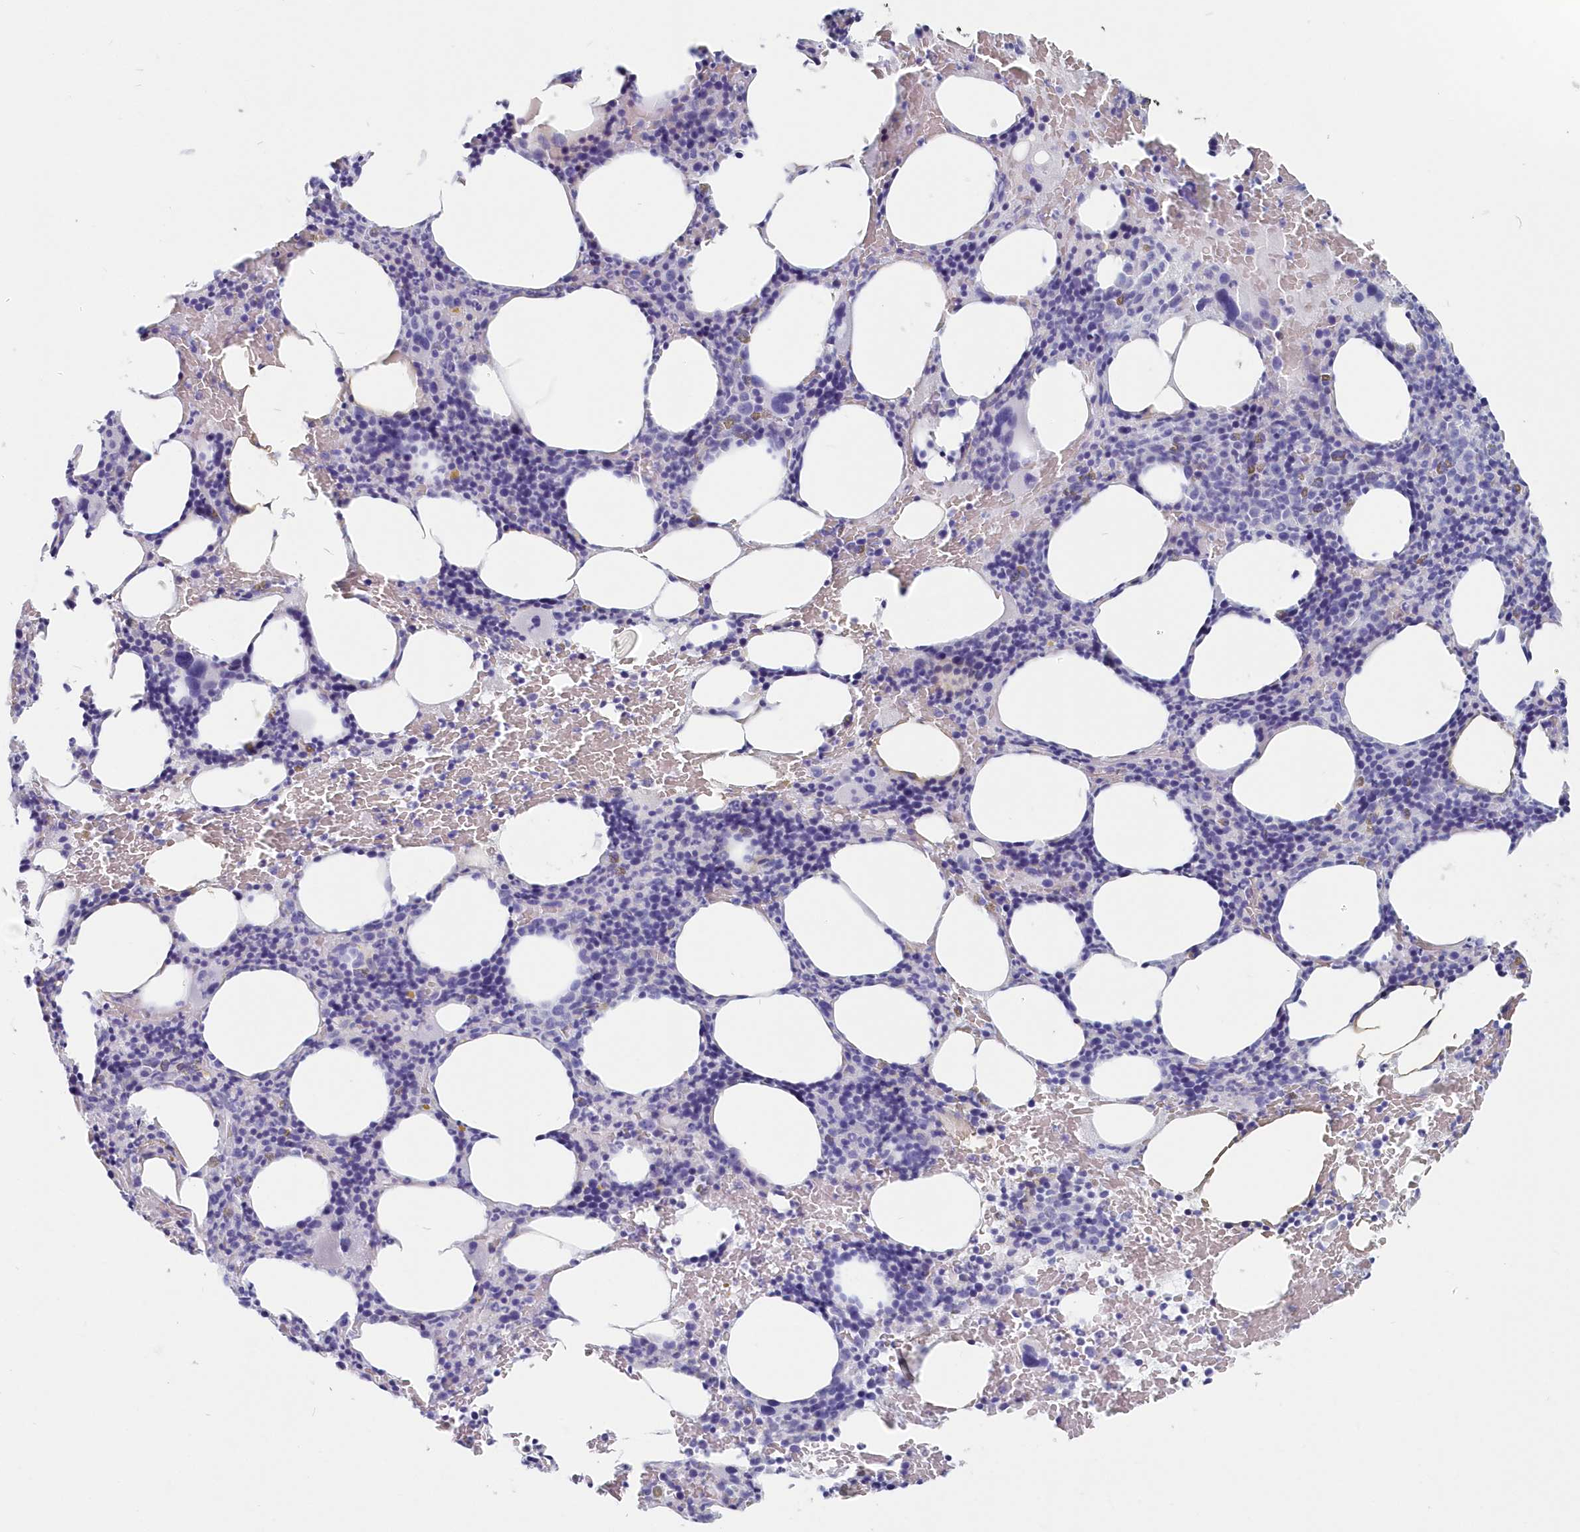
{"staining": {"intensity": "negative", "quantity": "none", "location": "none"}, "tissue": "bone marrow", "cell_type": "Hematopoietic cells", "image_type": "normal", "snomed": [{"axis": "morphology", "description": "Normal tissue, NOS"}, {"axis": "topography", "description": "Bone marrow"}], "caption": "Hematopoietic cells are negative for protein expression in benign human bone marrow.", "gene": "CSNK1G2", "patient": {"sex": "male", "age": 62}}